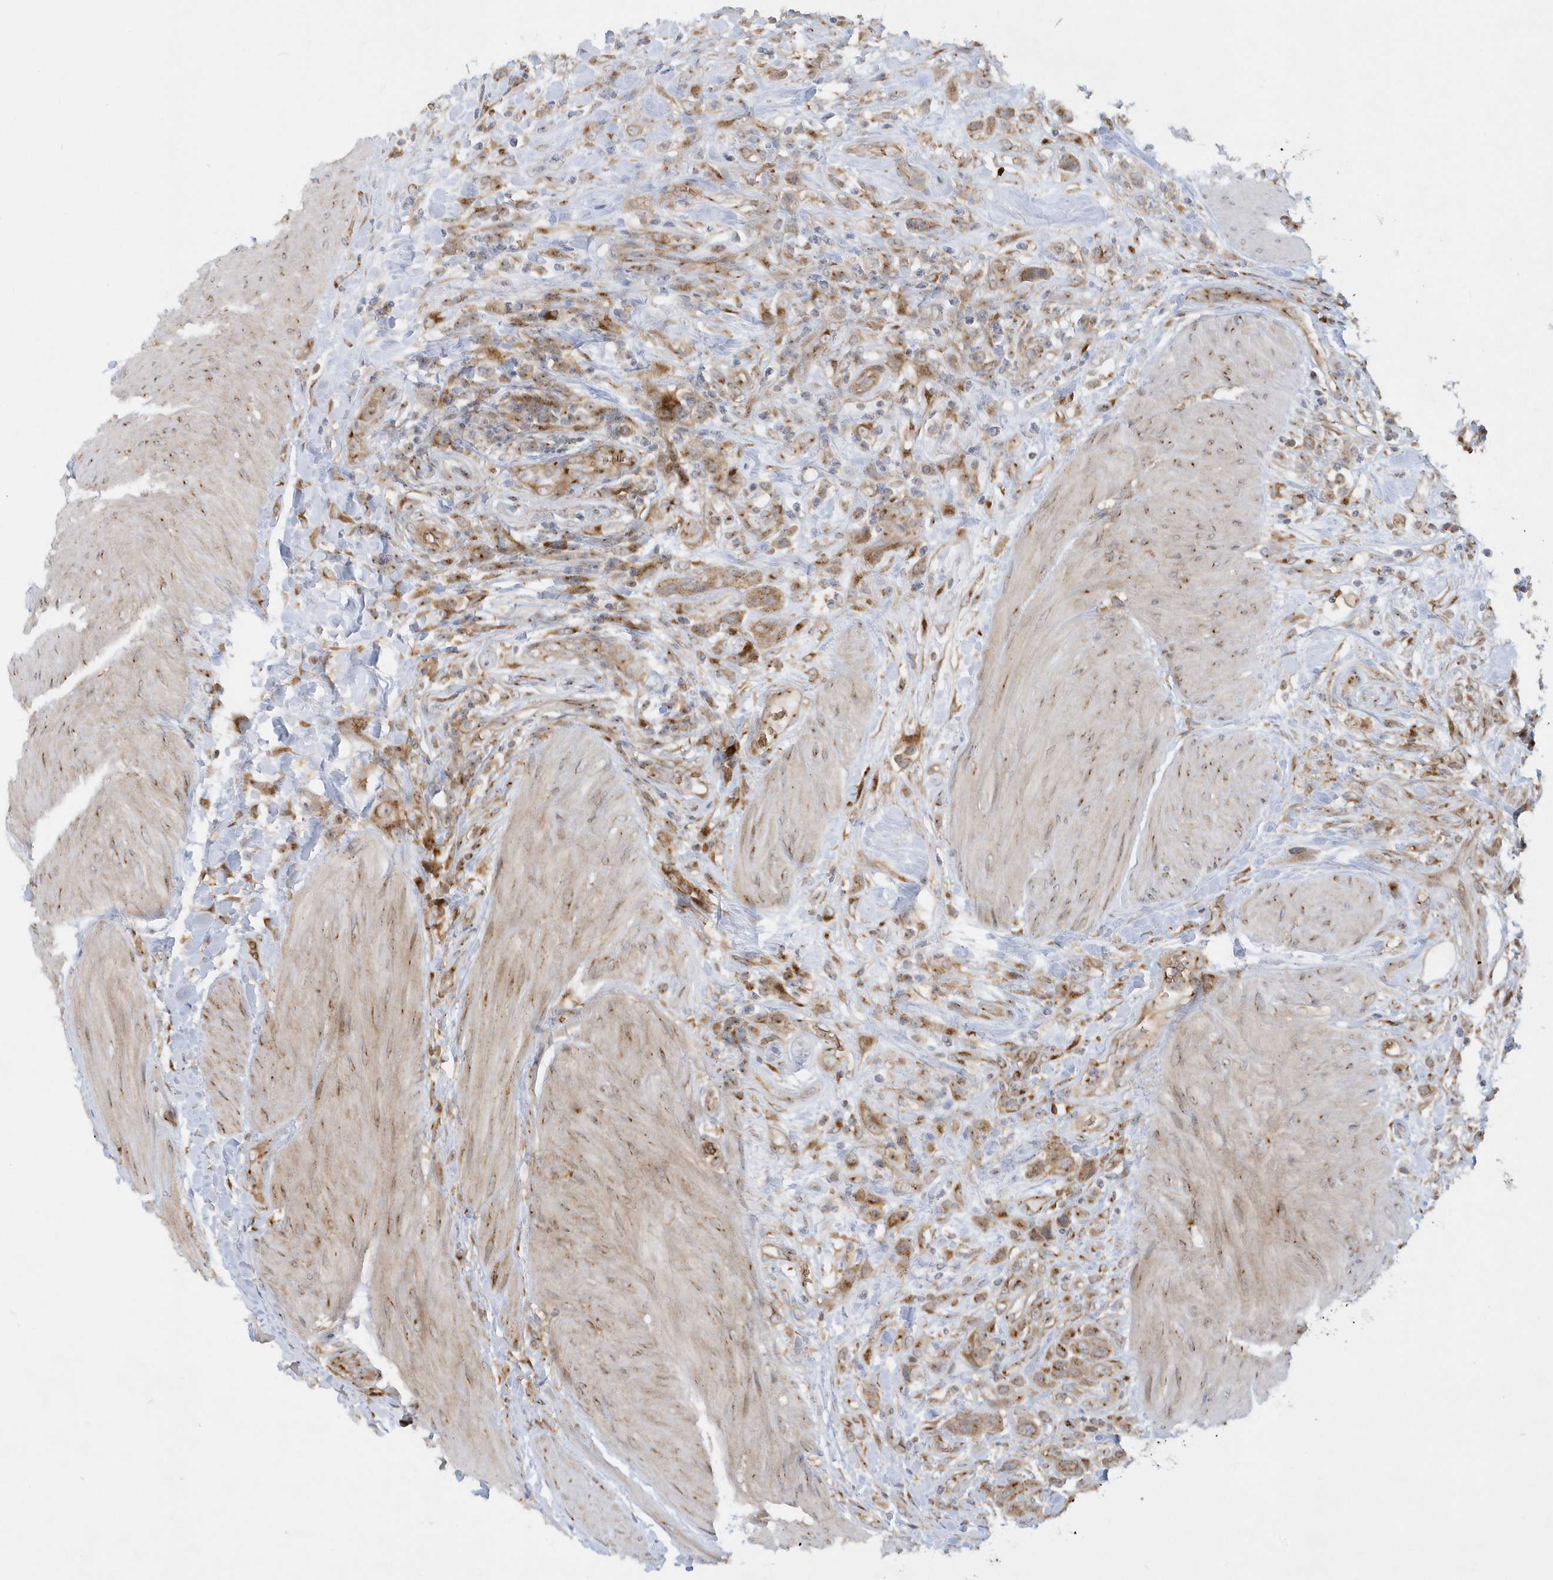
{"staining": {"intensity": "moderate", "quantity": ">75%", "location": "cytoplasmic/membranous"}, "tissue": "urothelial cancer", "cell_type": "Tumor cells", "image_type": "cancer", "snomed": [{"axis": "morphology", "description": "Urothelial carcinoma, High grade"}, {"axis": "topography", "description": "Urinary bladder"}], "caption": "Immunohistochemistry staining of urothelial cancer, which reveals medium levels of moderate cytoplasmic/membranous staining in approximately >75% of tumor cells indicating moderate cytoplasmic/membranous protein expression. The staining was performed using DAB (brown) for protein detection and nuclei were counterstained in hematoxylin (blue).", "gene": "RPP40", "patient": {"sex": "male", "age": 50}}